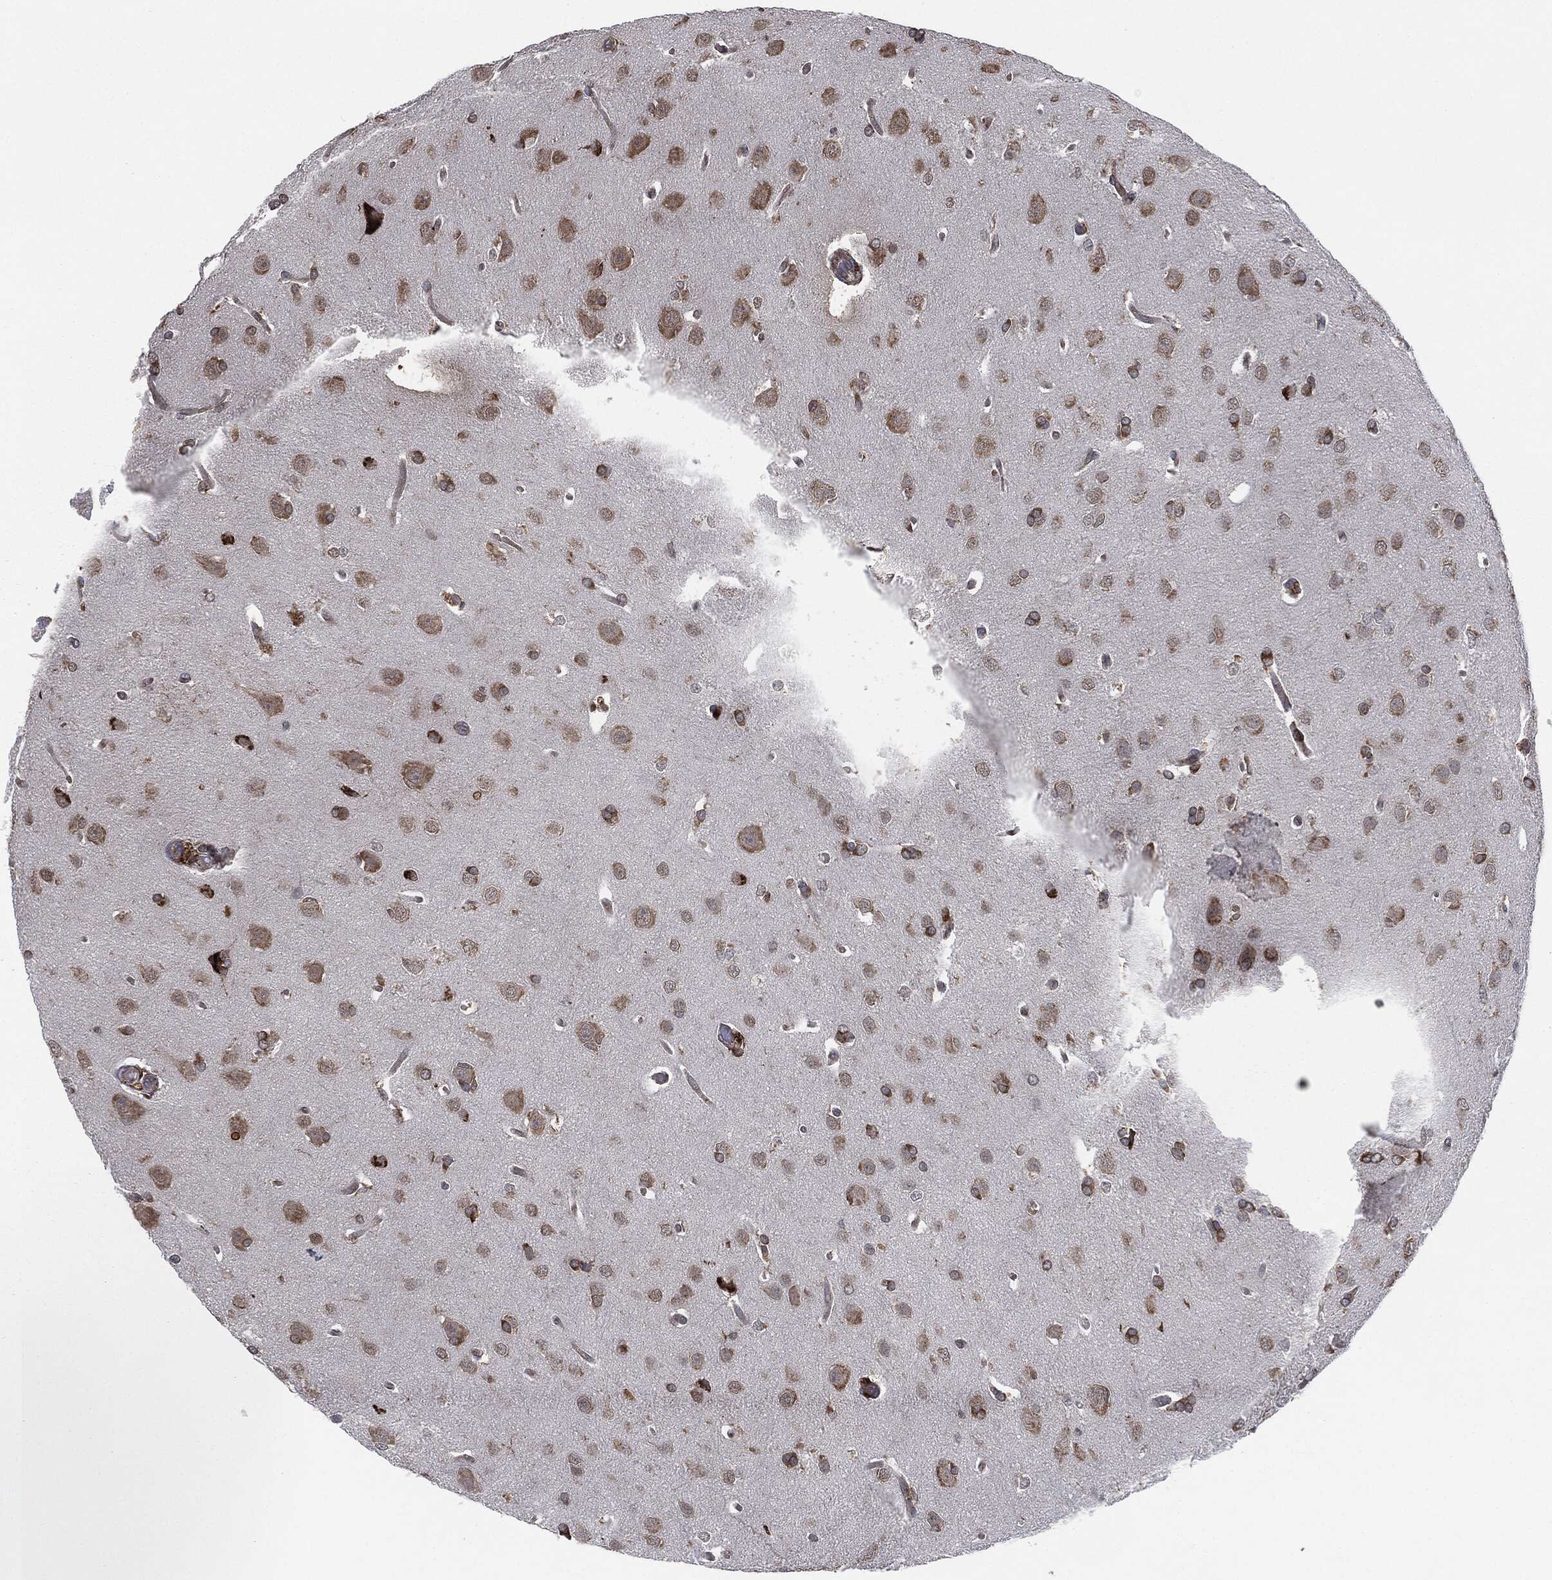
{"staining": {"intensity": "moderate", "quantity": "25%-75%", "location": "cytoplasmic/membranous"}, "tissue": "glioma", "cell_type": "Tumor cells", "image_type": "cancer", "snomed": [{"axis": "morphology", "description": "Glioma, malignant, Low grade"}, {"axis": "topography", "description": "Brain"}], "caption": "Immunohistochemical staining of human glioma demonstrates medium levels of moderate cytoplasmic/membranous expression in approximately 25%-75% of tumor cells.", "gene": "CALR", "patient": {"sex": "female", "age": 32}}